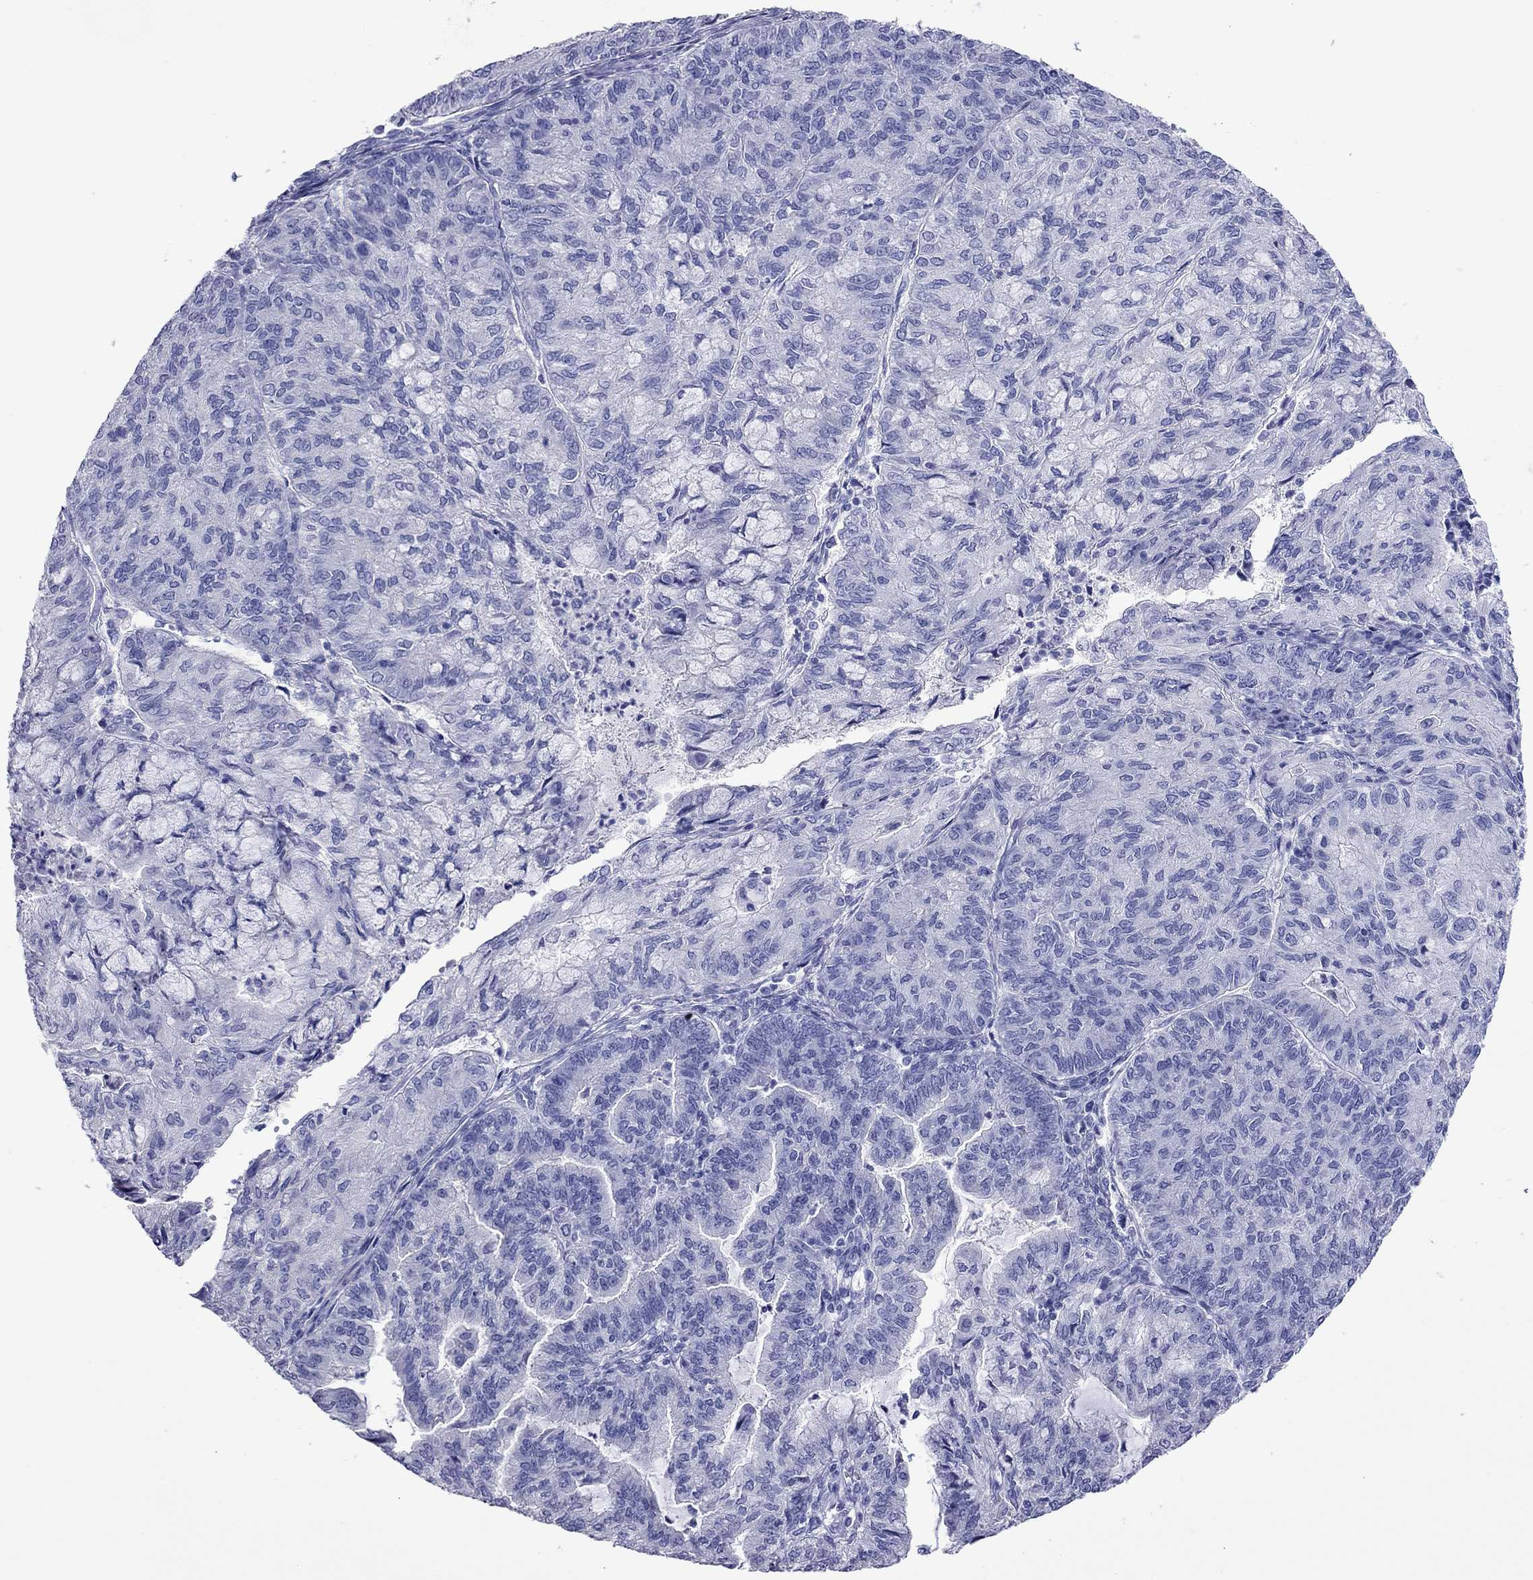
{"staining": {"intensity": "negative", "quantity": "none", "location": "none"}, "tissue": "endometrial cancer", "cell_type": "Tumor cells", "image_type": "cancer", "snomed": [{"axis": "morphology", "description": "Adenocarcinoma, NOS"}, {"axis": "topography", "description": "Endometrium"}], "caption": "This is an immunohistochemistry (IHC) histopathology image of human endometrial cancer (adenocarcinoma). There is no expression in tumor cells.", "gene": "KIAA2012", "patient": {"sex": "female", "age": 82}}